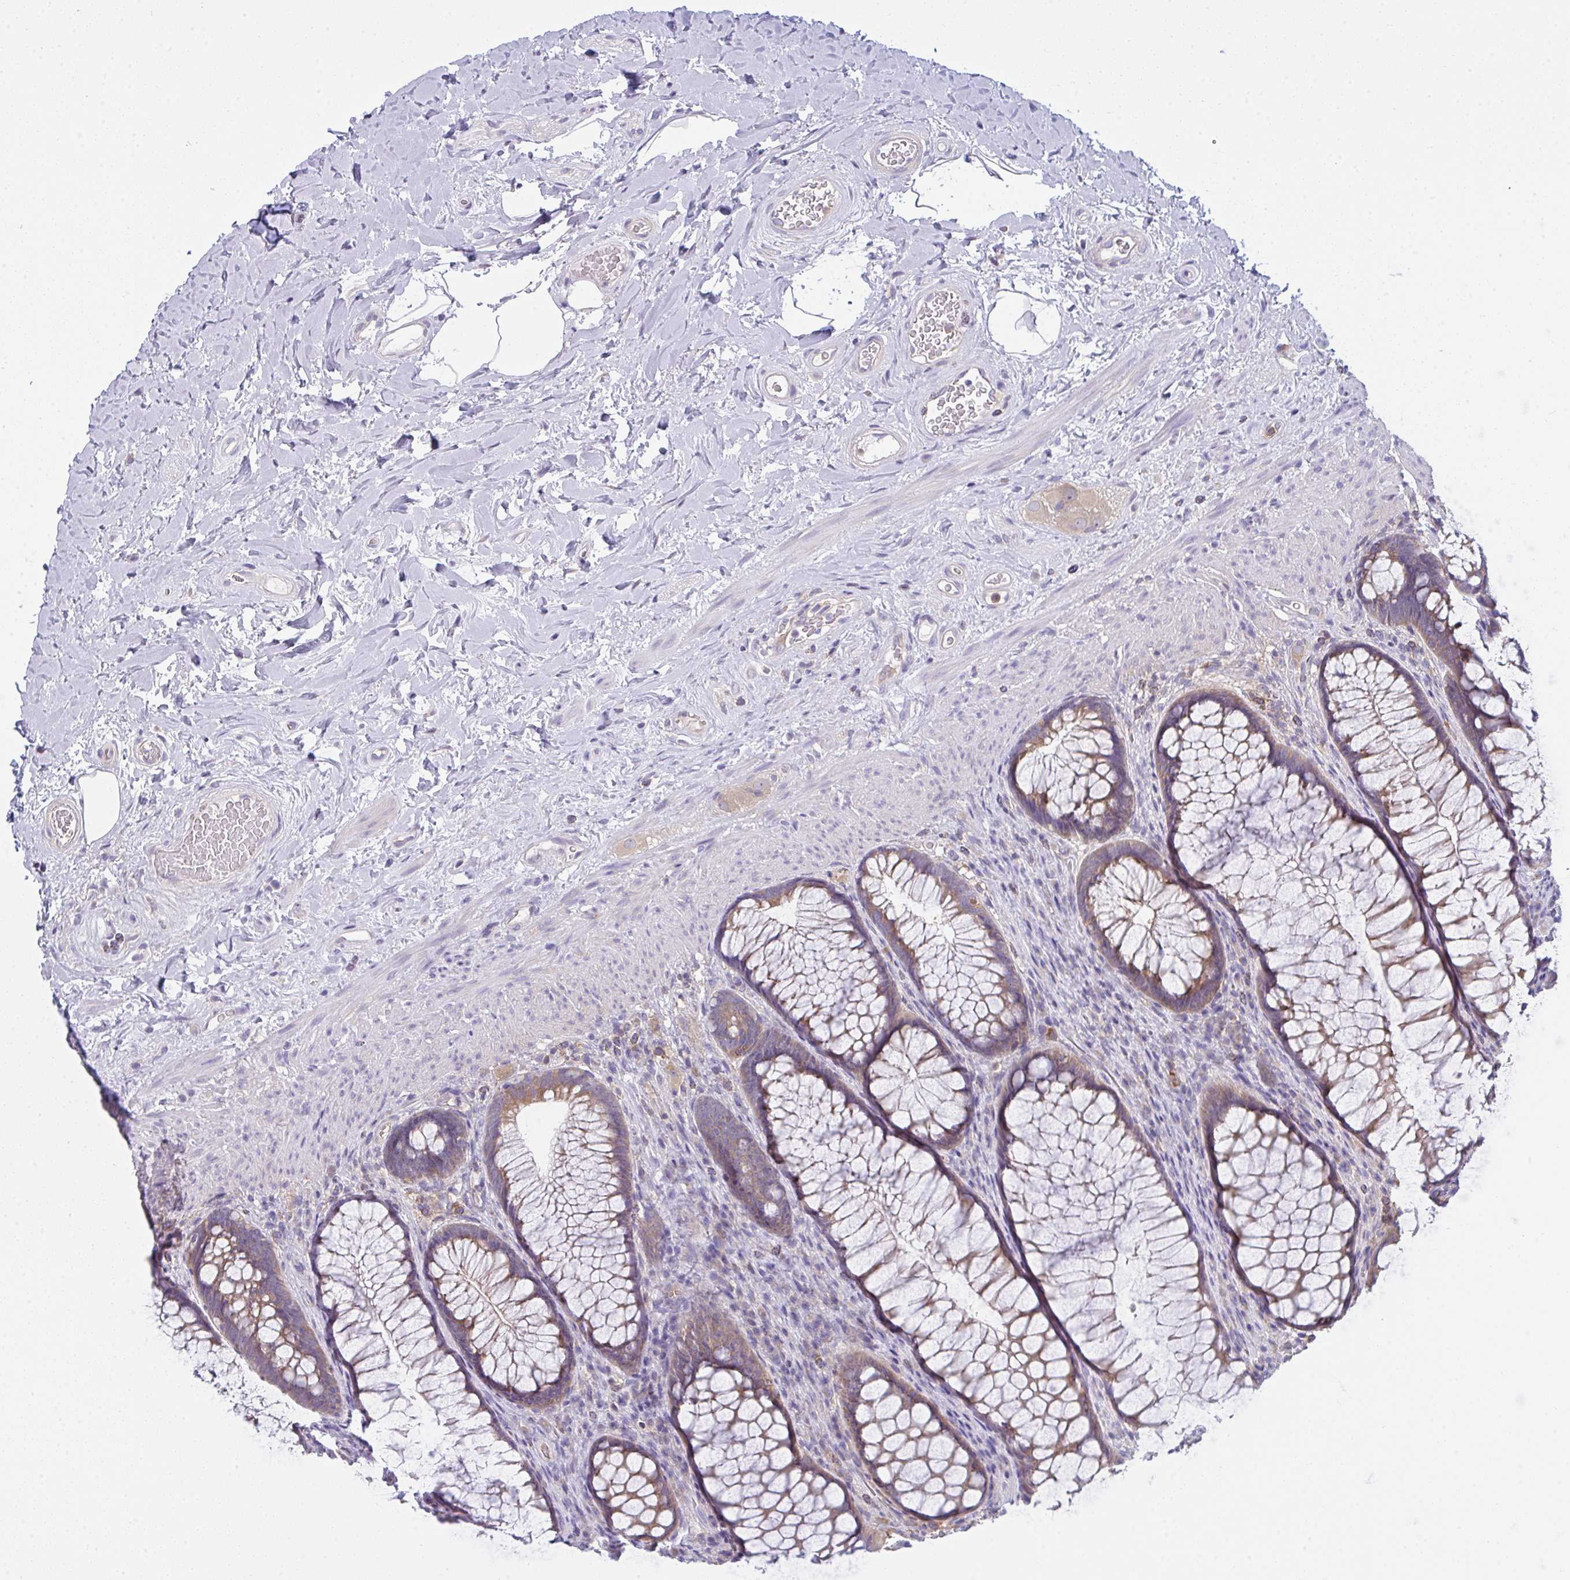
{"staining": {"intensity": "moderate", "quantity": "25%-75%", "location": "cytoplasmic/membranous"}, "tissue": "rectum", "cell_type": "Glandular cells", "image_type": "normal", "snomed": [{"axis": "morphology", "description": "Normal tissue, NOS"}, {"axis": "topography", "description": "Rectum"}], "caption": "Moderate cytoplasmic/membranous positivity is seen in approximately 25%-75% of glandular cells in unremarkable rectum. (IHC, brightfield microscopy, high magnification).", "gene": "SLC30A6", "patient": {"sex": "male", "age": 53}}